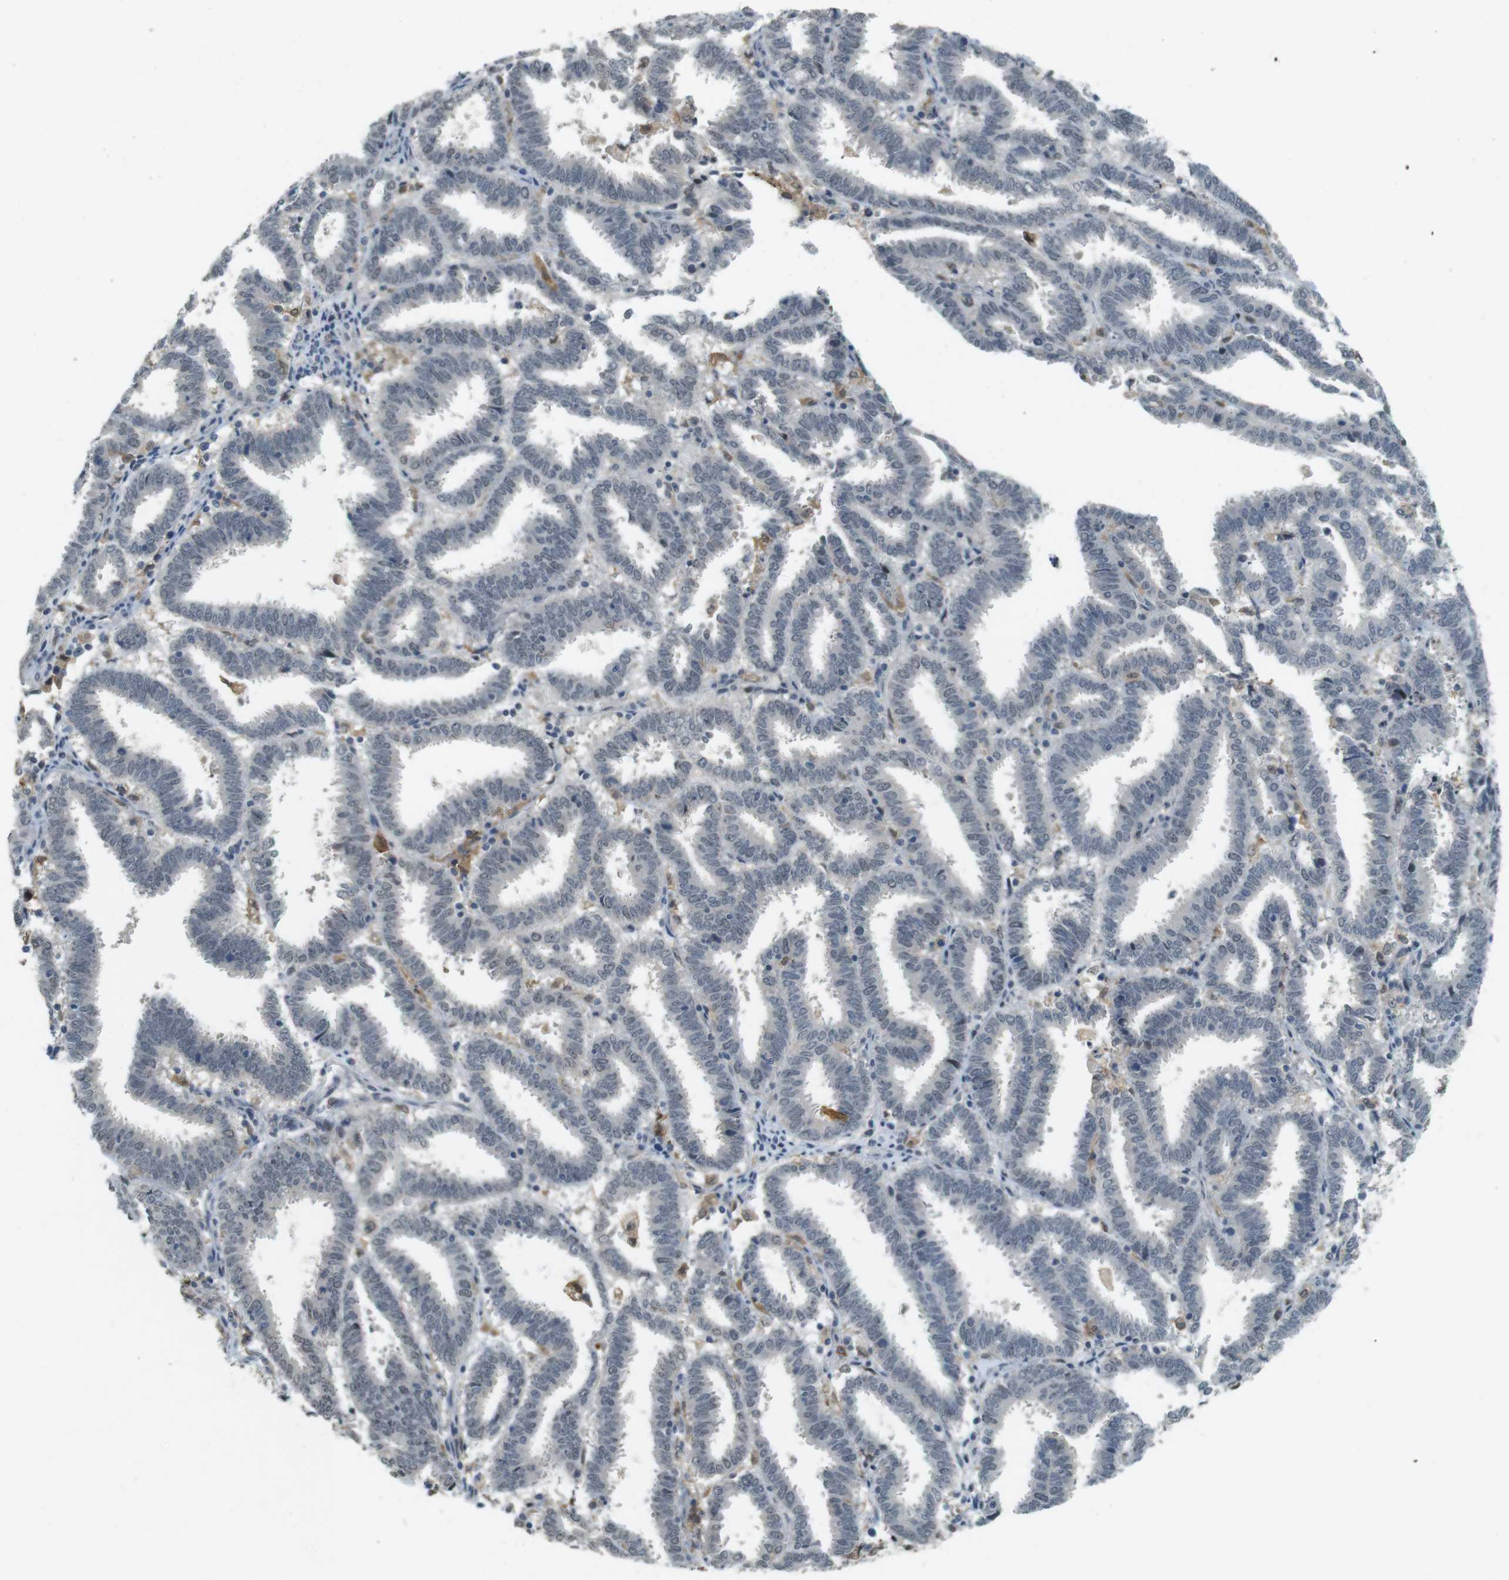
{"staining": {"intensity": "negative", "quantity": "none", "location": "none"}, "tissue": "endometrial cancer", "cell_type": "Tumor cells", "image_type": "cancer", "snomed": [{"axis": "morphology", "description": "Adenocarcinoma, NOS"}, {"axis": "topography", "description": "Uterus"}], "caption": "Image shows no protein expression in tumor cells of adenocarcinoma (endometrial) tissue.", "gene": "CDK14", "patient": {"sex": "female", "age": 83}}